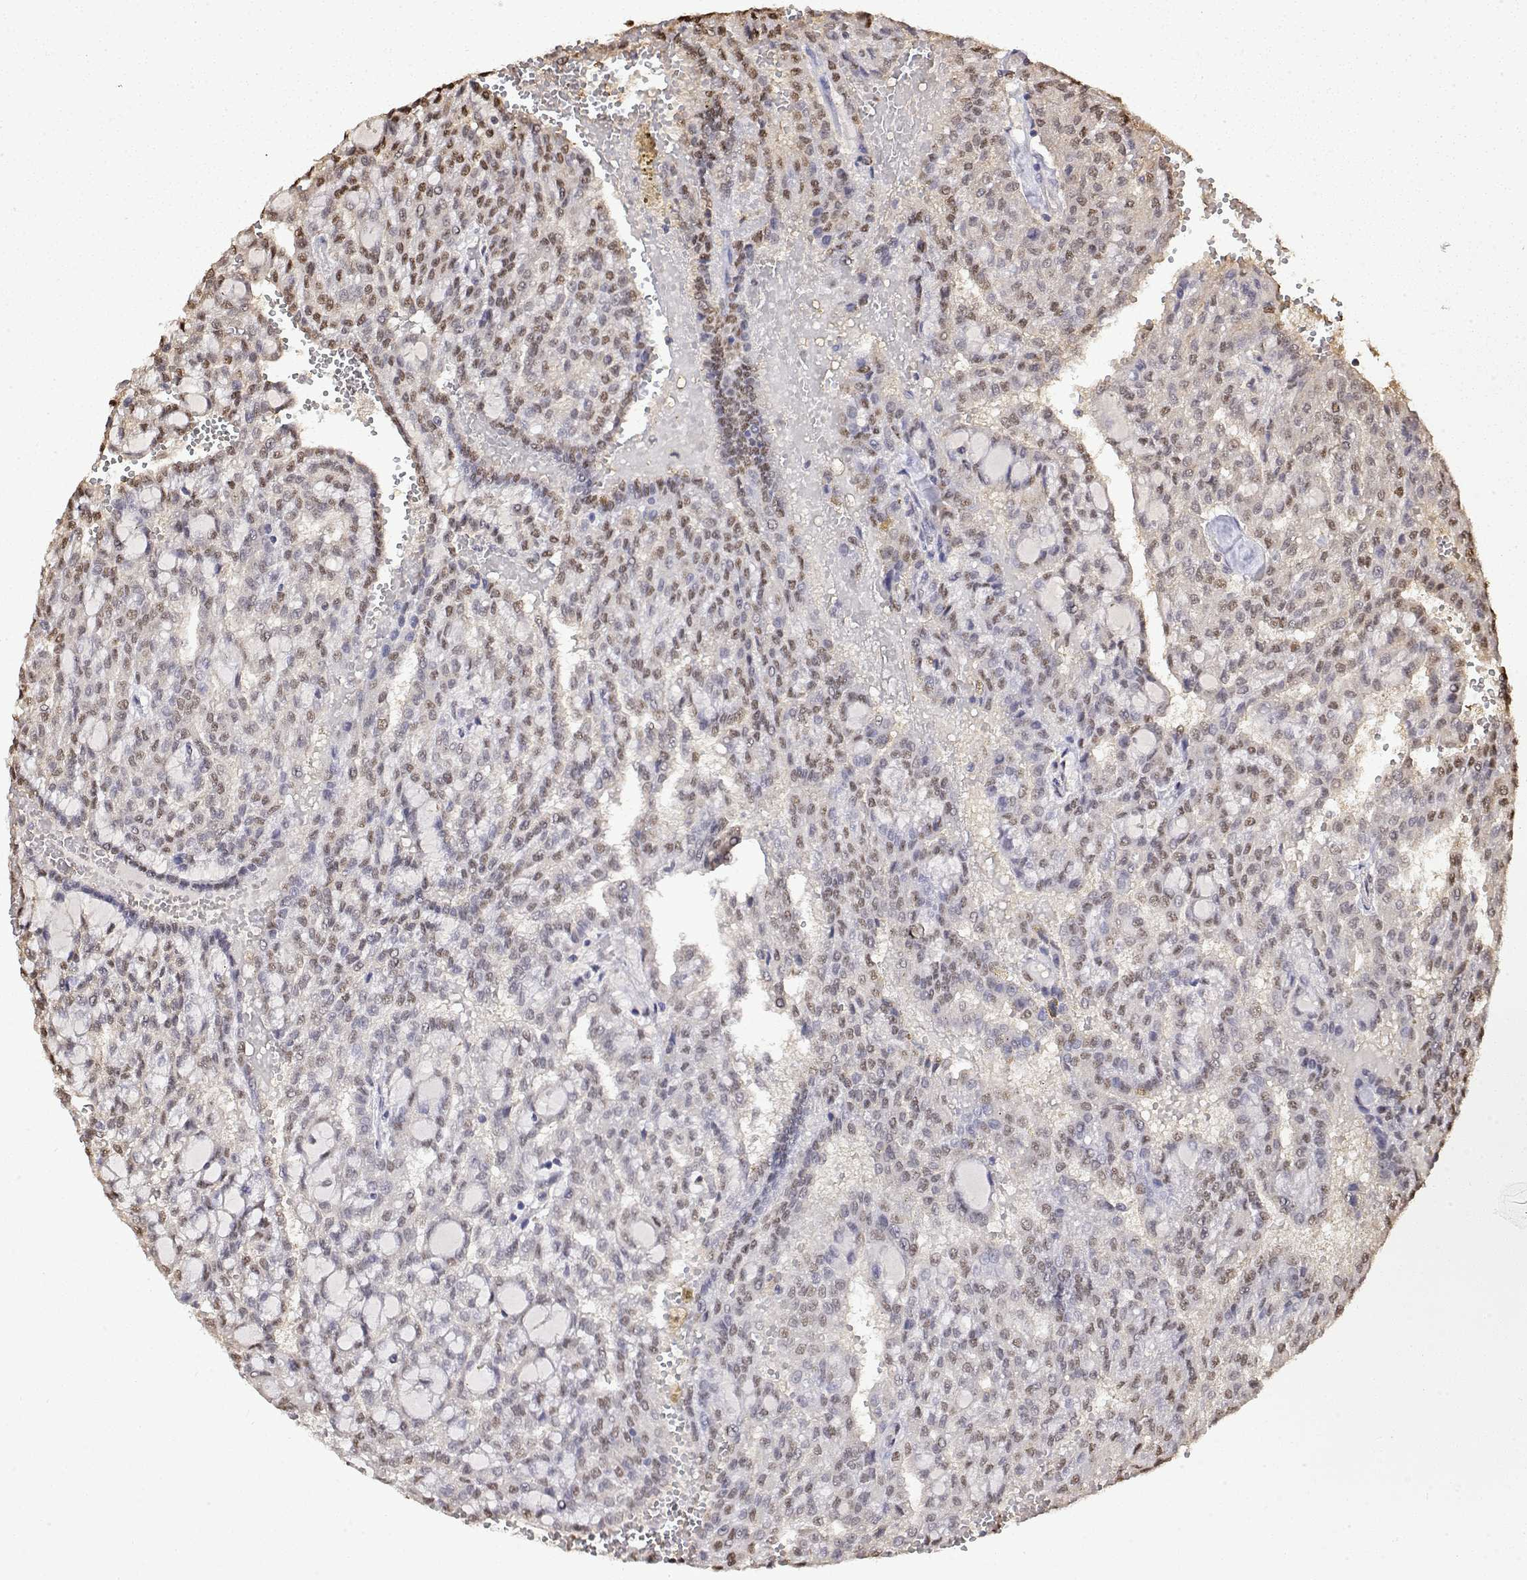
{"staining": {"intensity": "weak", "quantity": ">75%", "location": "nuclear"}, "tissue": "renal cancer", "cell_type": "Tumor cells", "image_type": "cancer", "snomed": [{"axis": "morphology", "description": "Adenocarcinoma, NOS"}, {"axis": "topography", "description": "Kidney"}], "caption": "Renal adenocarcinoma stained with DAB immunohistochemistry demonstrates low levels of weak nuclear positivity in about >75% of tumor cells. The staining was performed using DAB, with brown indicating positive protein expression. Nuclei are stained blue with hematoxylin.", "gene": "TPI1", "patient": {"sex": "male", "age": 63}}